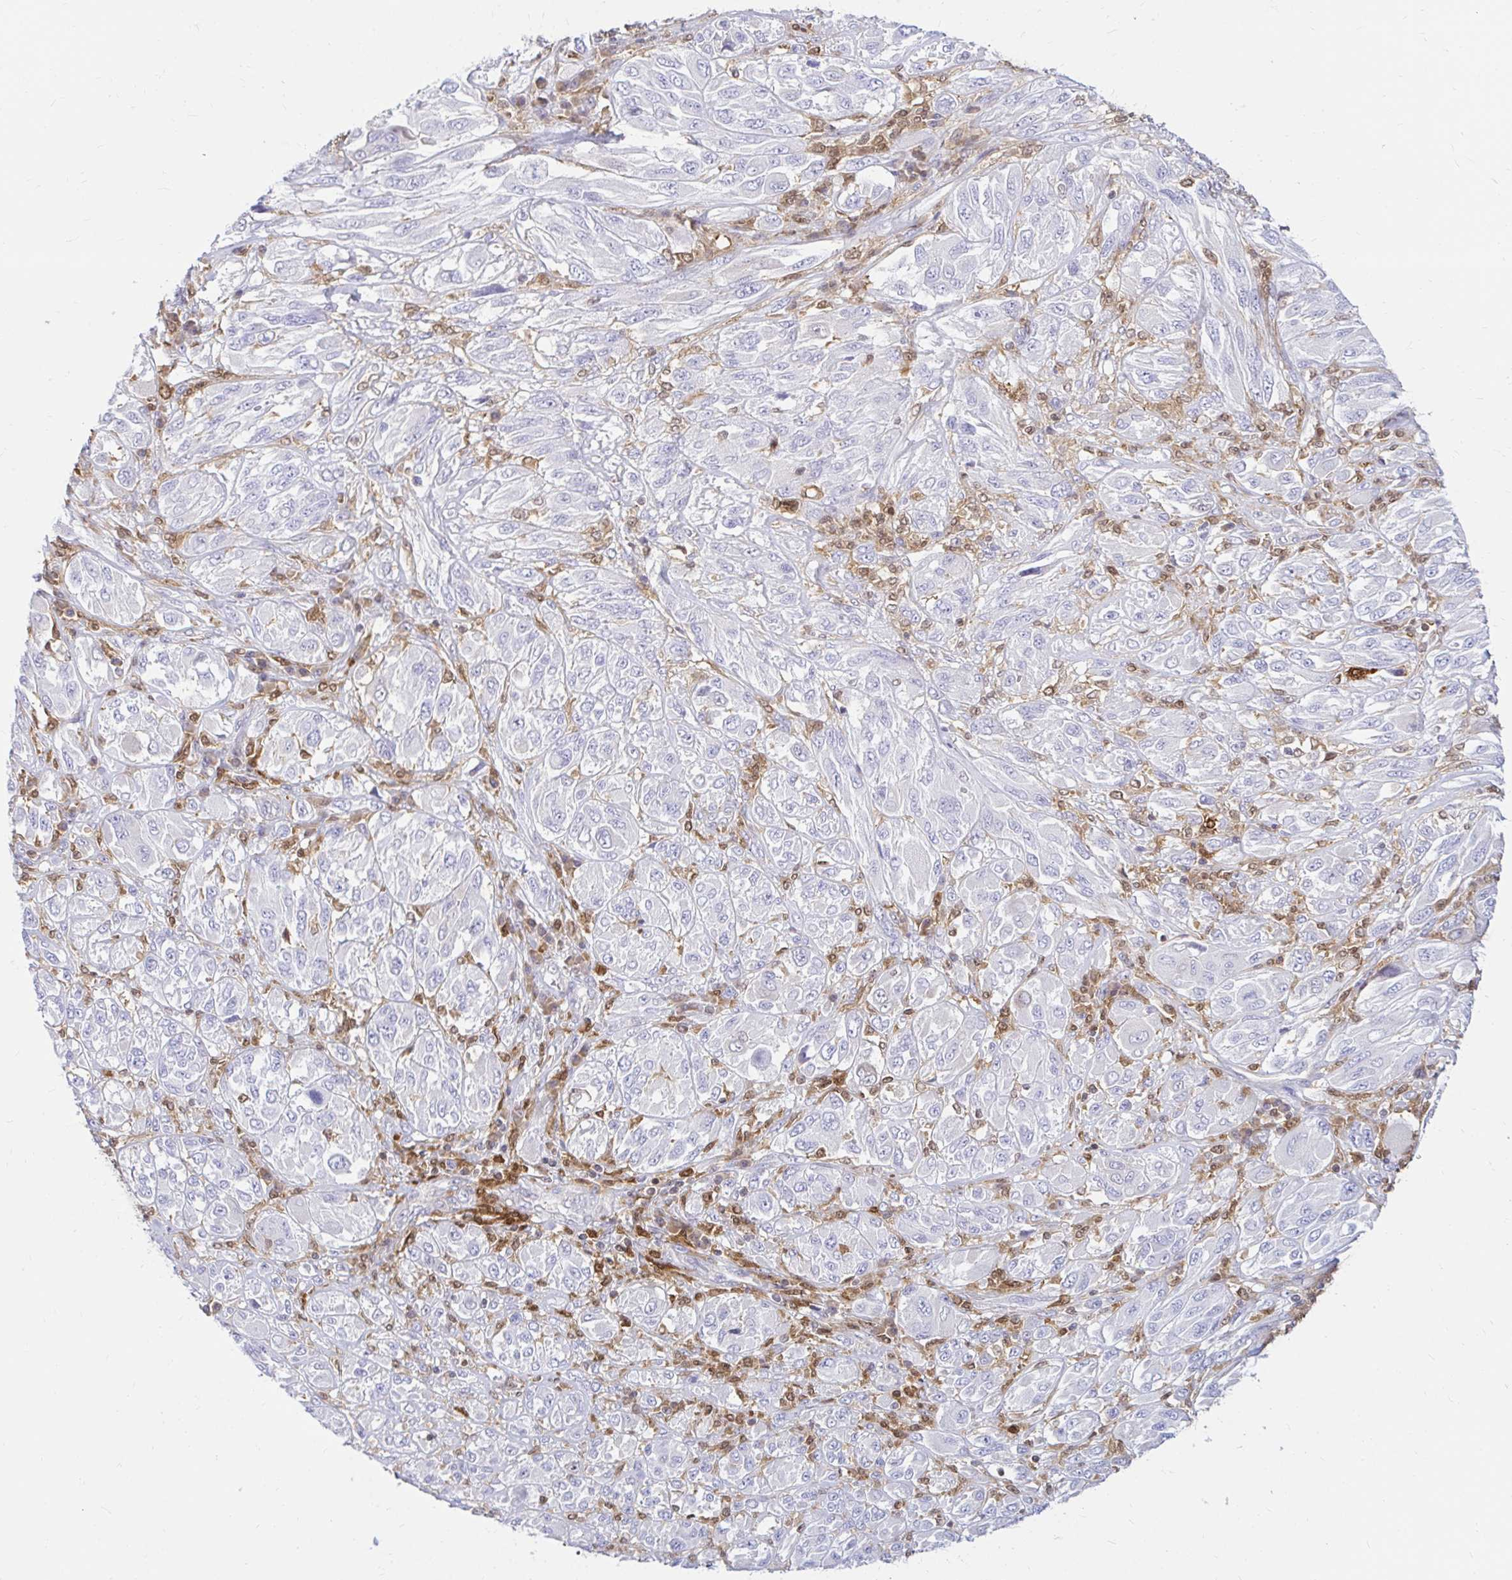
{"staining": {"intensity": "negative", "quantity": "none", "location": "none"}, "tissue": "melanoma", "cell_type": "Tumor cells", "image_type": "cancer", "snomed": [{"axis": "morphology", "description": "Malignant melanoma, NOS"}, {"axis": "topography", "description": "Skin"}], "caption": "Melanoma stained for a protein using immunohistochemistry (IHC) reveals no expression tumor cells.", "gene": "PYCARD", "patient": {"sex": "female", "age": 91}}